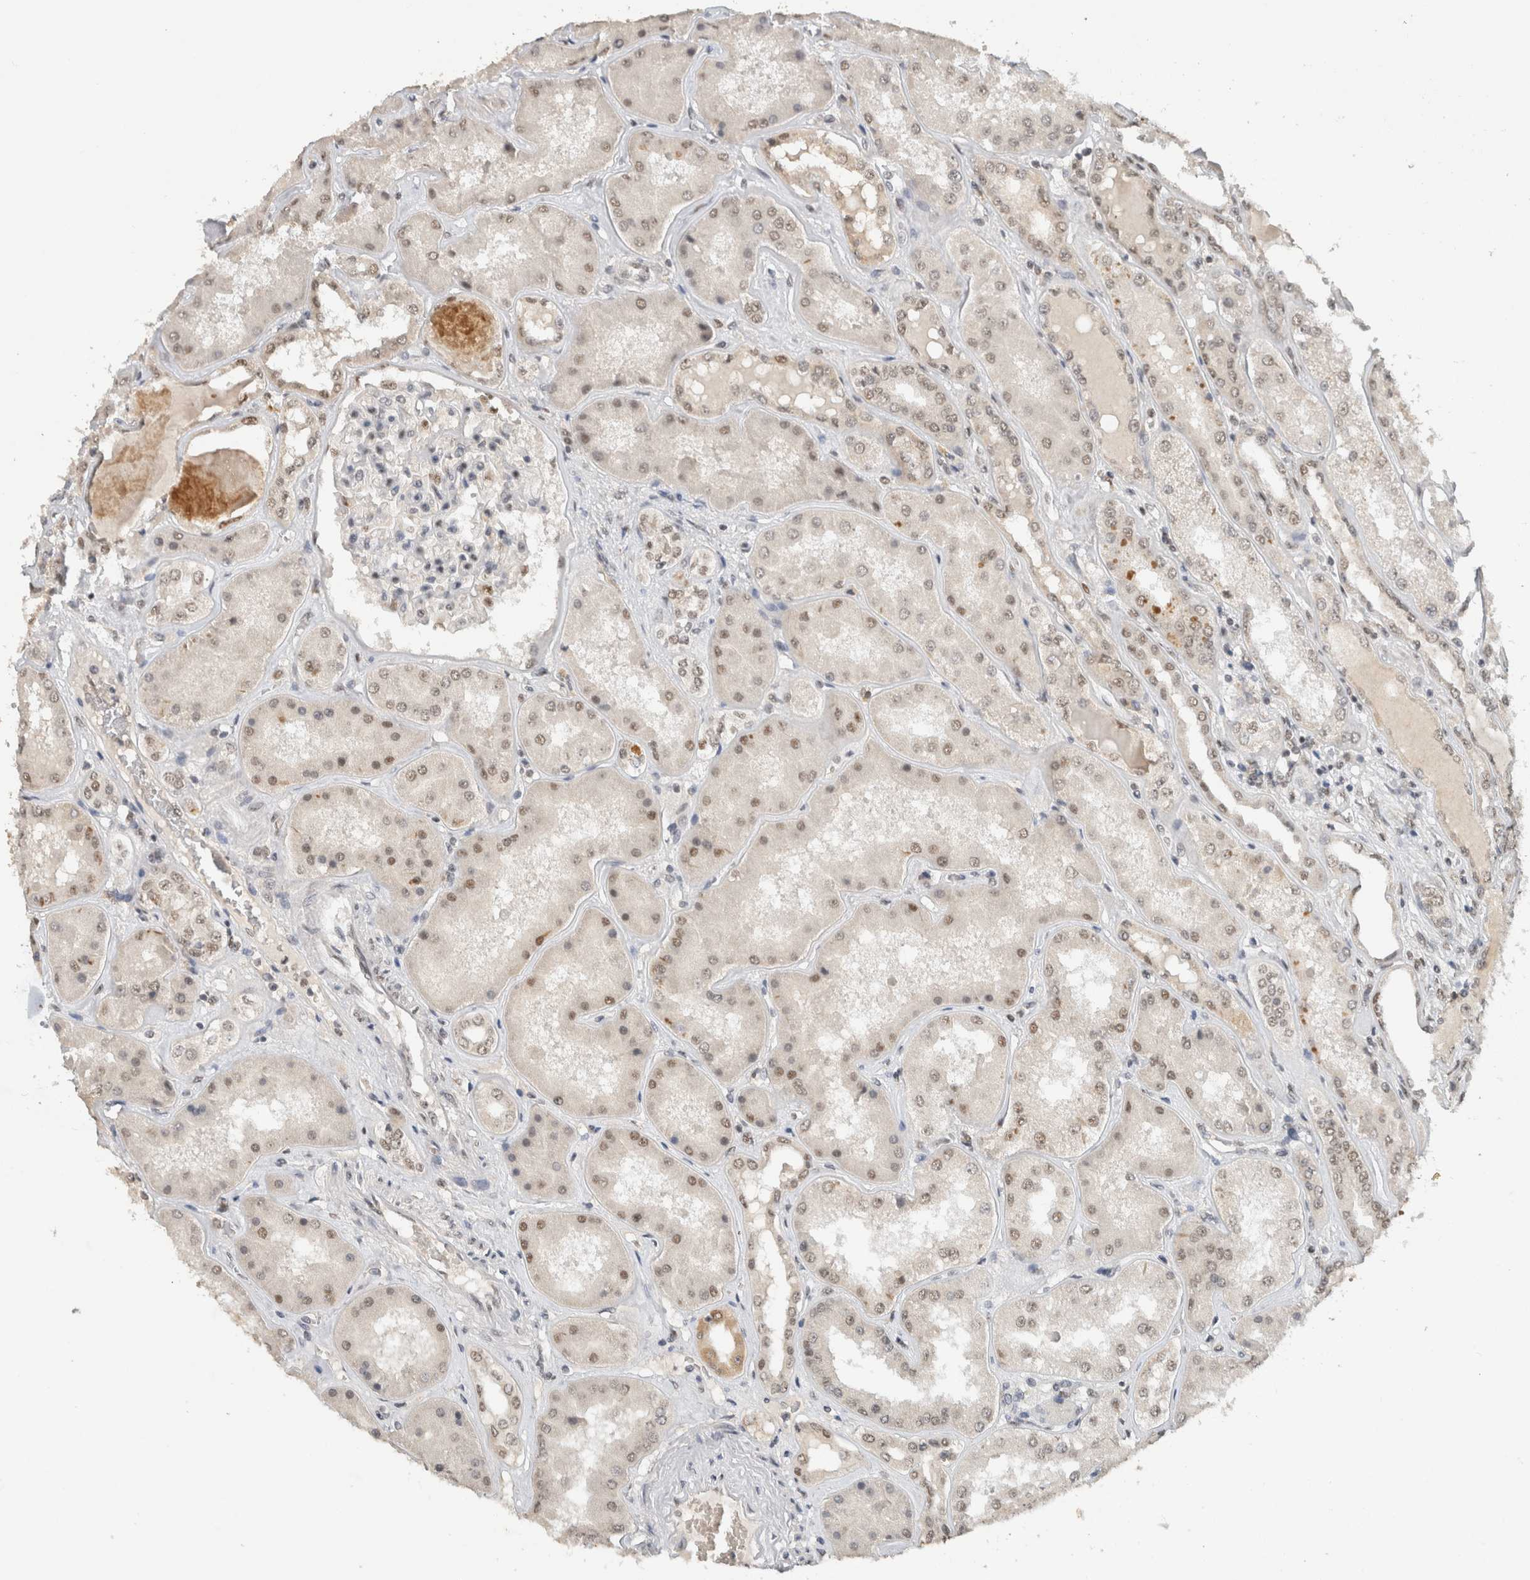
{"staining": {"intensity": "strong", "quantity": "25%-75%", "location": "nuclear"}, "tissue": "kidney", "cell_type": "Cells in glomeruli", "image_type": "normal", "snomed": [{"axis": "morphology", "description": "Normal tissue, NOS"}, {"axis": "topography", "description": "Kidney"}], "caption": "Brown immunohistochemical staining in unremarkable kidney reveals strong nuclear expression in about 25%-75% of cells in glomeruli. The protein of interest is shown in brown color, while the nuclei are stained blue.", "gene": "DDX42", "patient": {"sex": "female", "age": 56}}